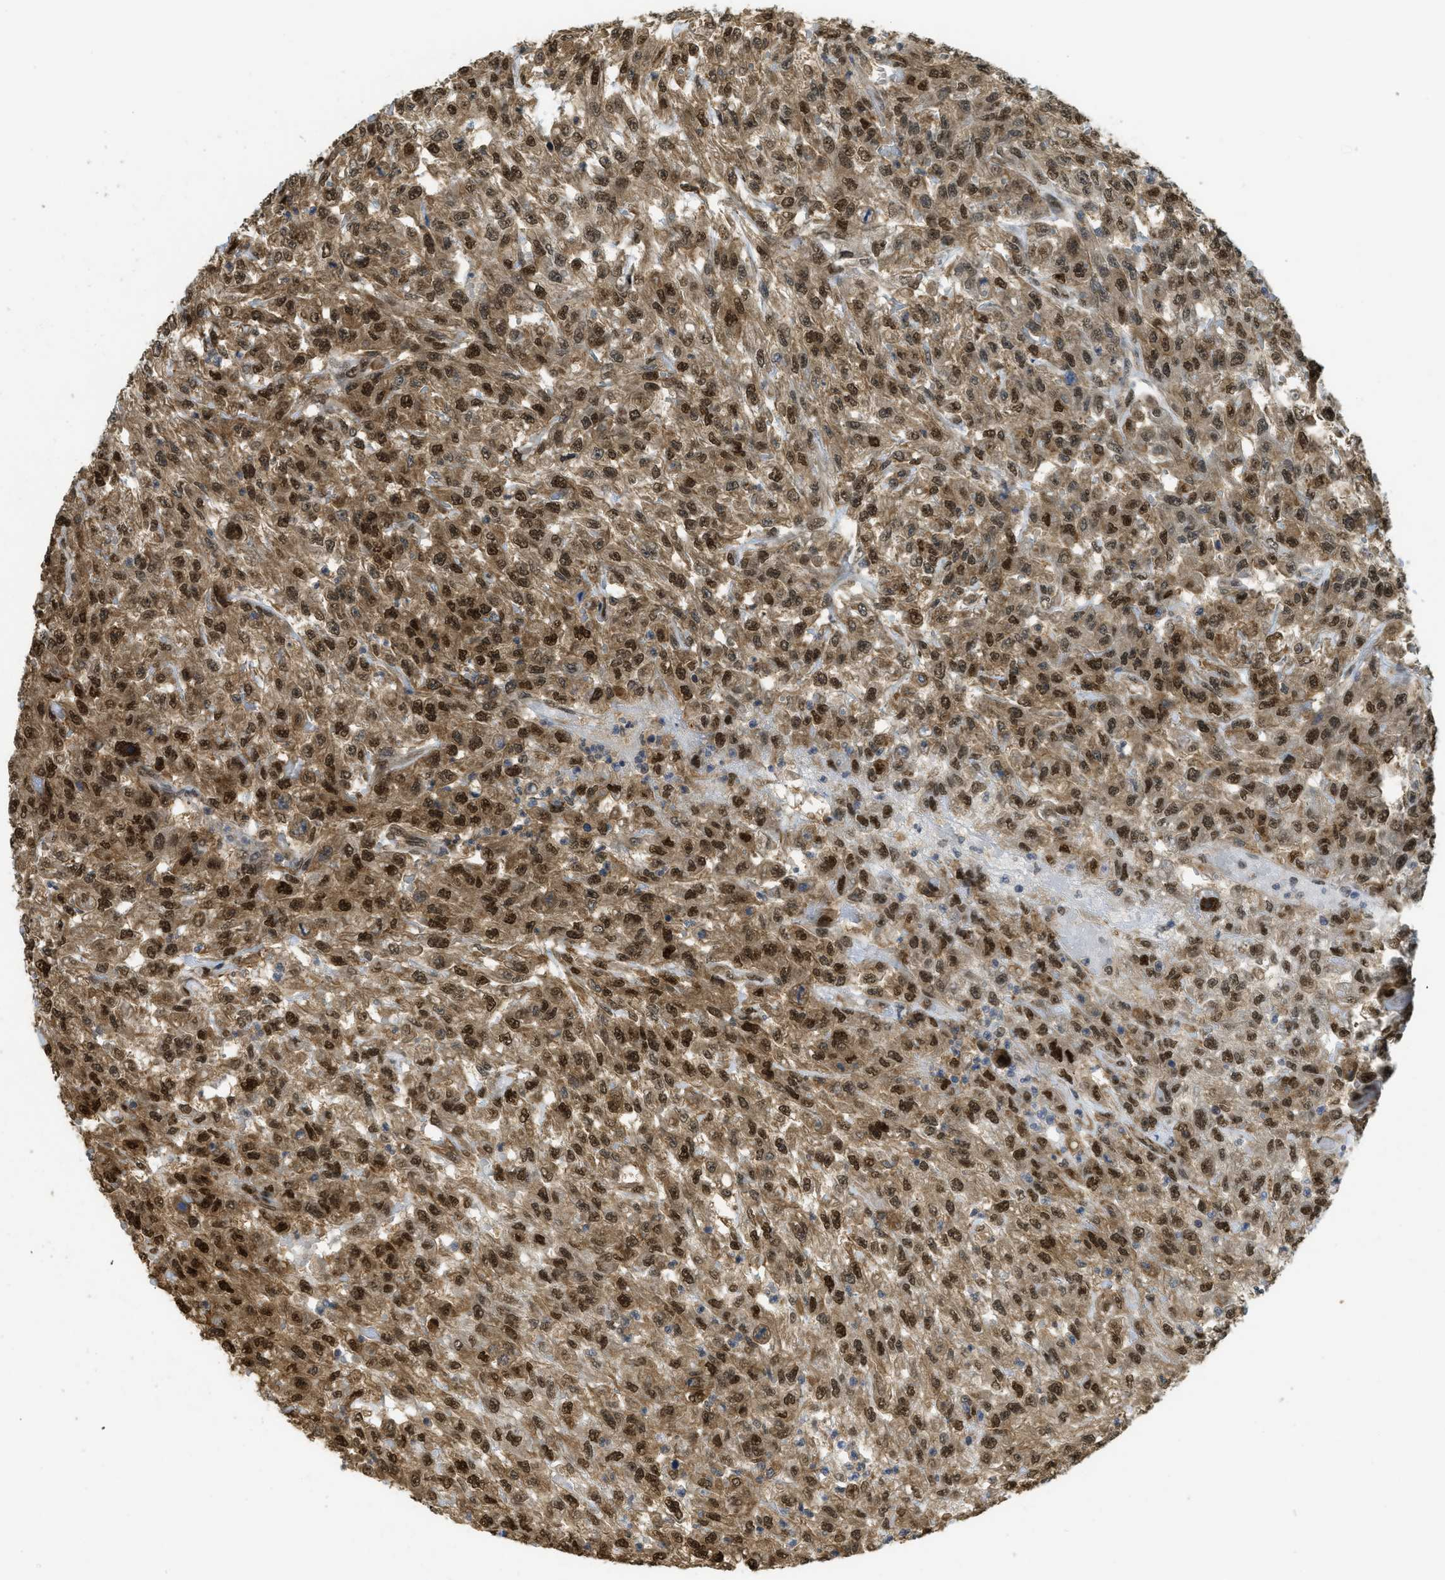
{"staining": {"intensity": "strong", "quantity": ">75%", "location": "cytoplasmic/membranous,nuclear"}, "tissue": "urothelial cancer", "cell_type": "Tumor cells", "image_type": "cancer", "snomed": [{"axis": "morphology", "description": "Urothelial carcinoma, High grade"}, {"axis": "topography", "description": "Urinary bladder"}], "caption": "Strong cytoplasmic/membranous and nuclear staining is seen in about >75% of tumor cells in high-grade urothelial carcinoma.", "gene": "PSMC5", "patient": {"sex": "male", "age": 46}}